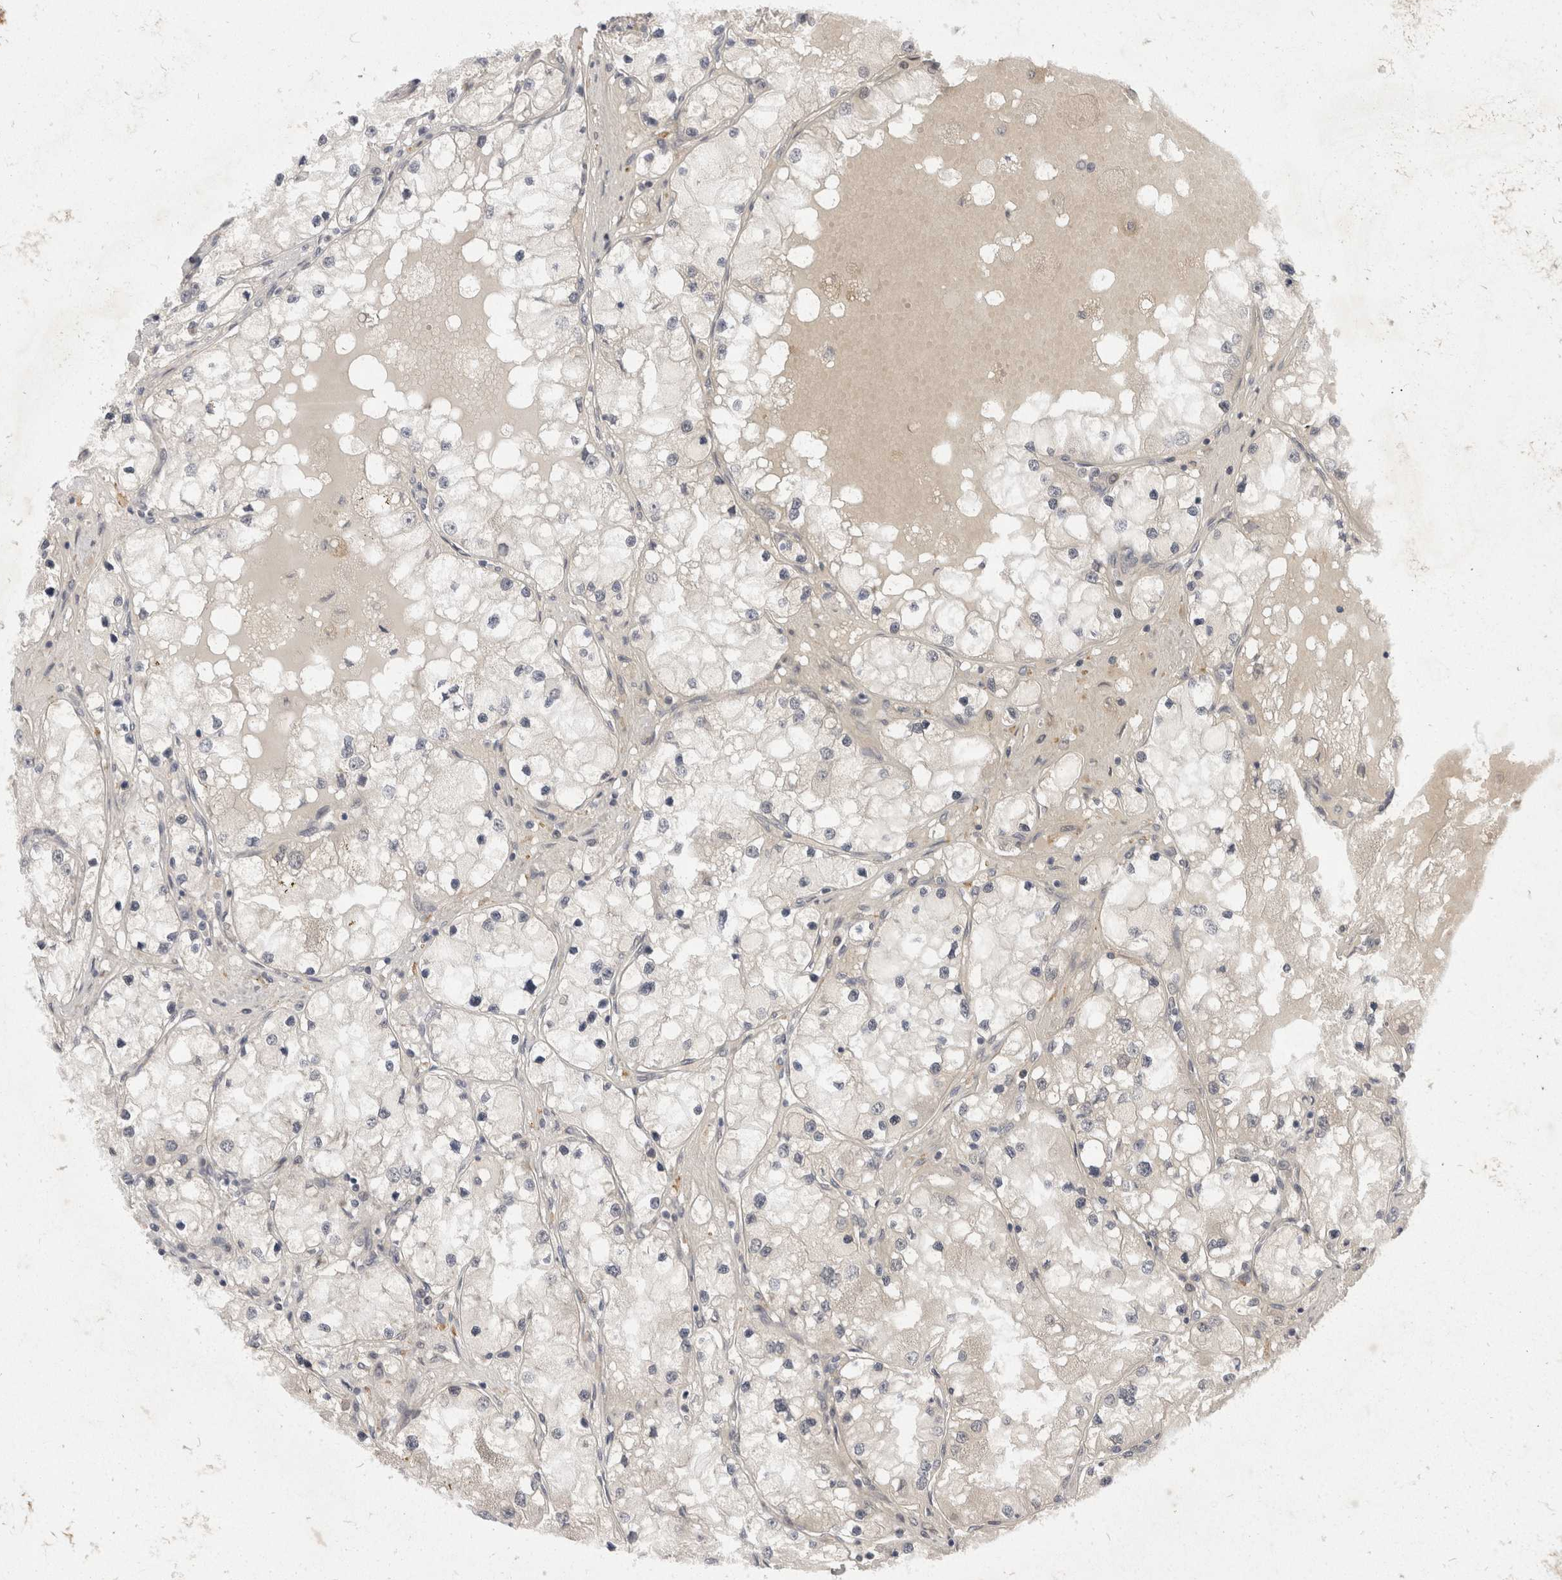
{"staining": {"intensity": "negative", "quantity": "none", "location": "none"}, "tissue": "renal cancer", "cell_type": "Tumor cells", "image_type": "cancer", "snomed": [{"axis": "morphology", "description": "Adenocarcinoma, NOS"}, {"axis": "topography", "description": "Kidney"}], "caption": "An immunohistochemistry (IHC) photomicrograph of renal adenocarcinoma is shown. There is no staining in tumor cells of renal adenocarcinoma.", "gene": "TOM1L2", "patient": {"sex": "male", "age": 68}}